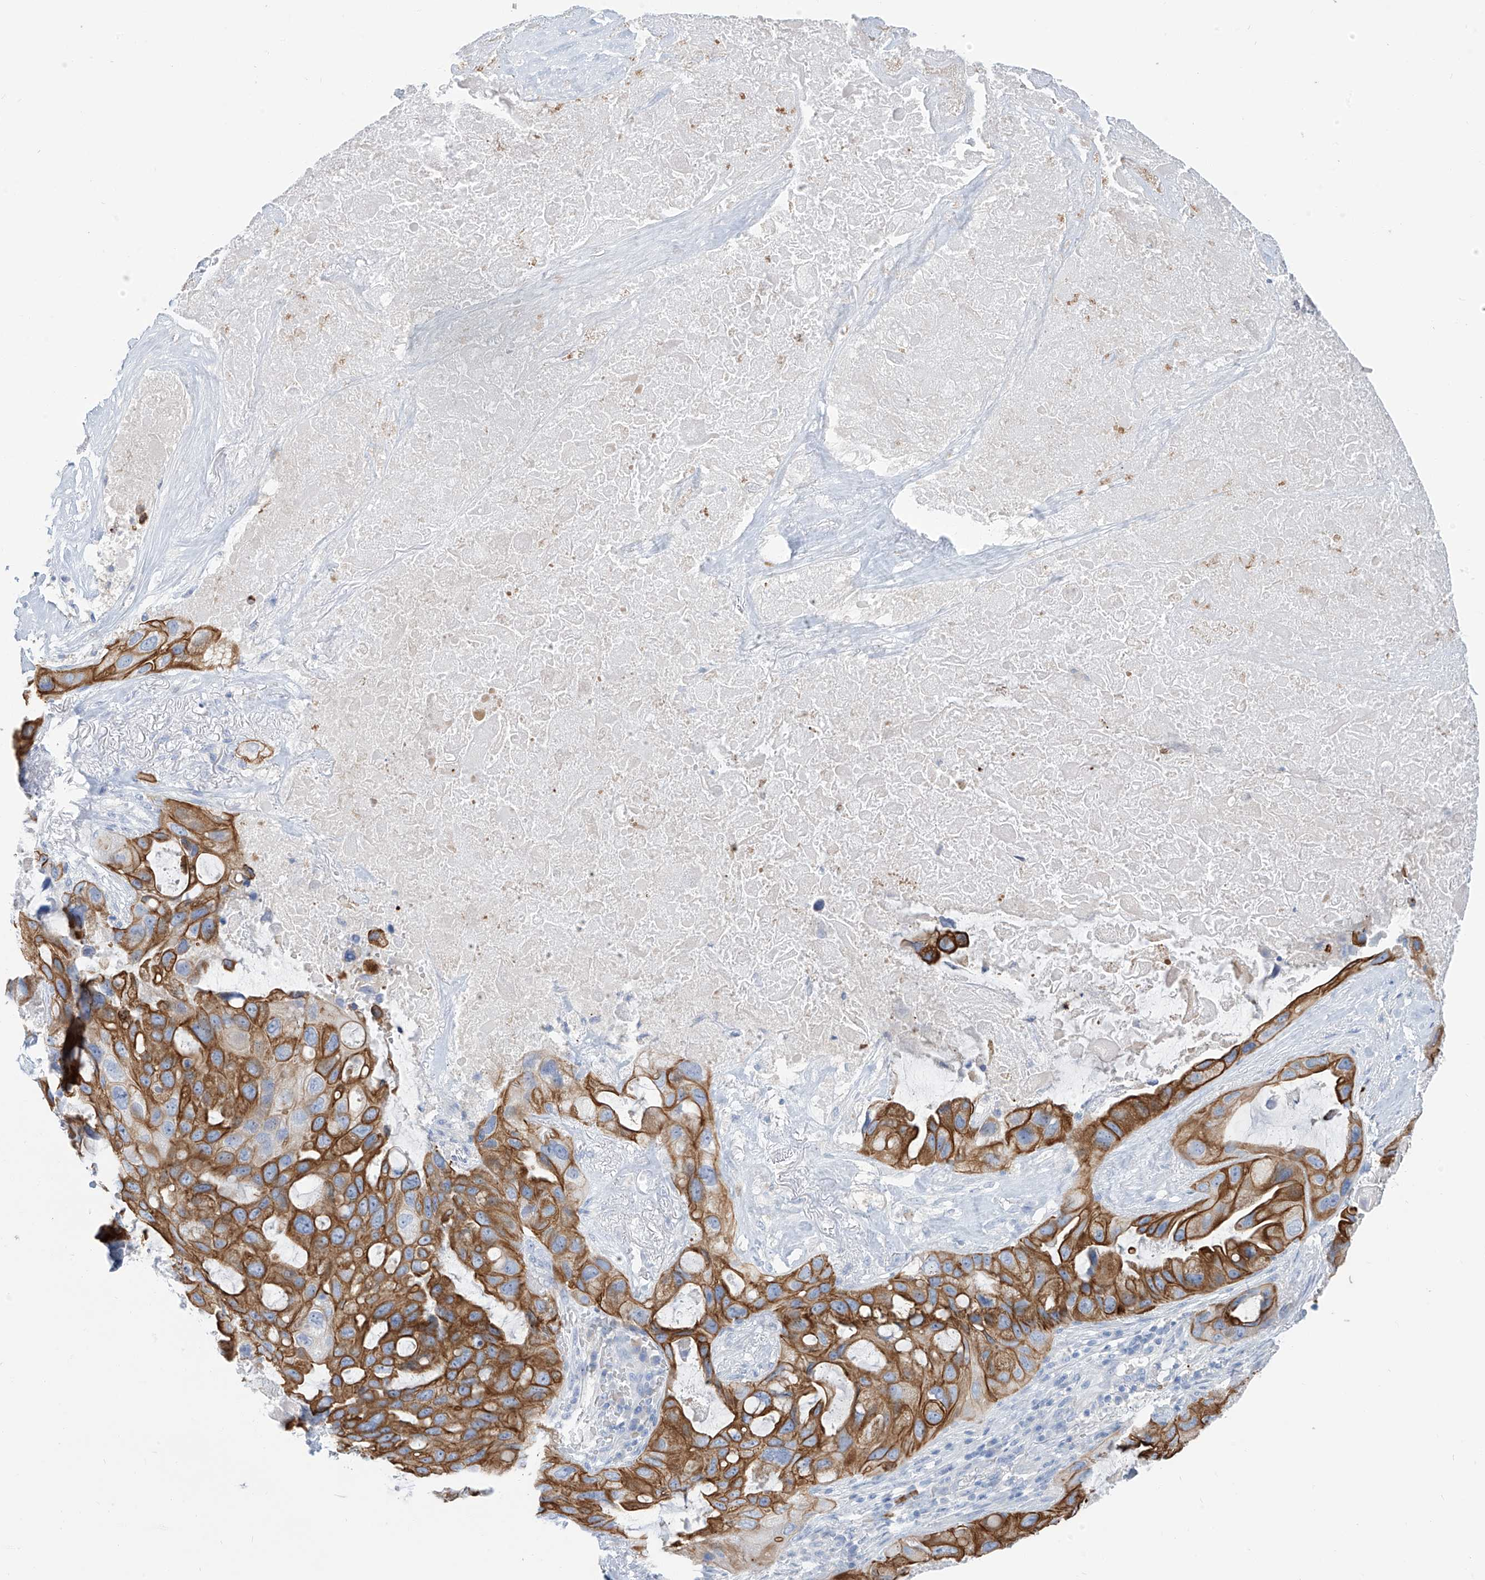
{"staining": {"intensity": "strong", "quantity": ">75%", "location": "cytoplasmic/membranous"}, "tissue": "lung cancer", "cell_type": "Tumor cells", "image_type": "cancer", "snomed": [{"axis": "morphology", "description": "Squamous cell carcinoma, NOS"}, {"axis": "topography", "description": "Lung"}], "caption": "Strong cytoplasmic/membranous staining is seen in approximately >75% of tumor cells in lung cancer.", "gene": "PAFAH1B3", "patient": {"sex": "female", "age": 73}}